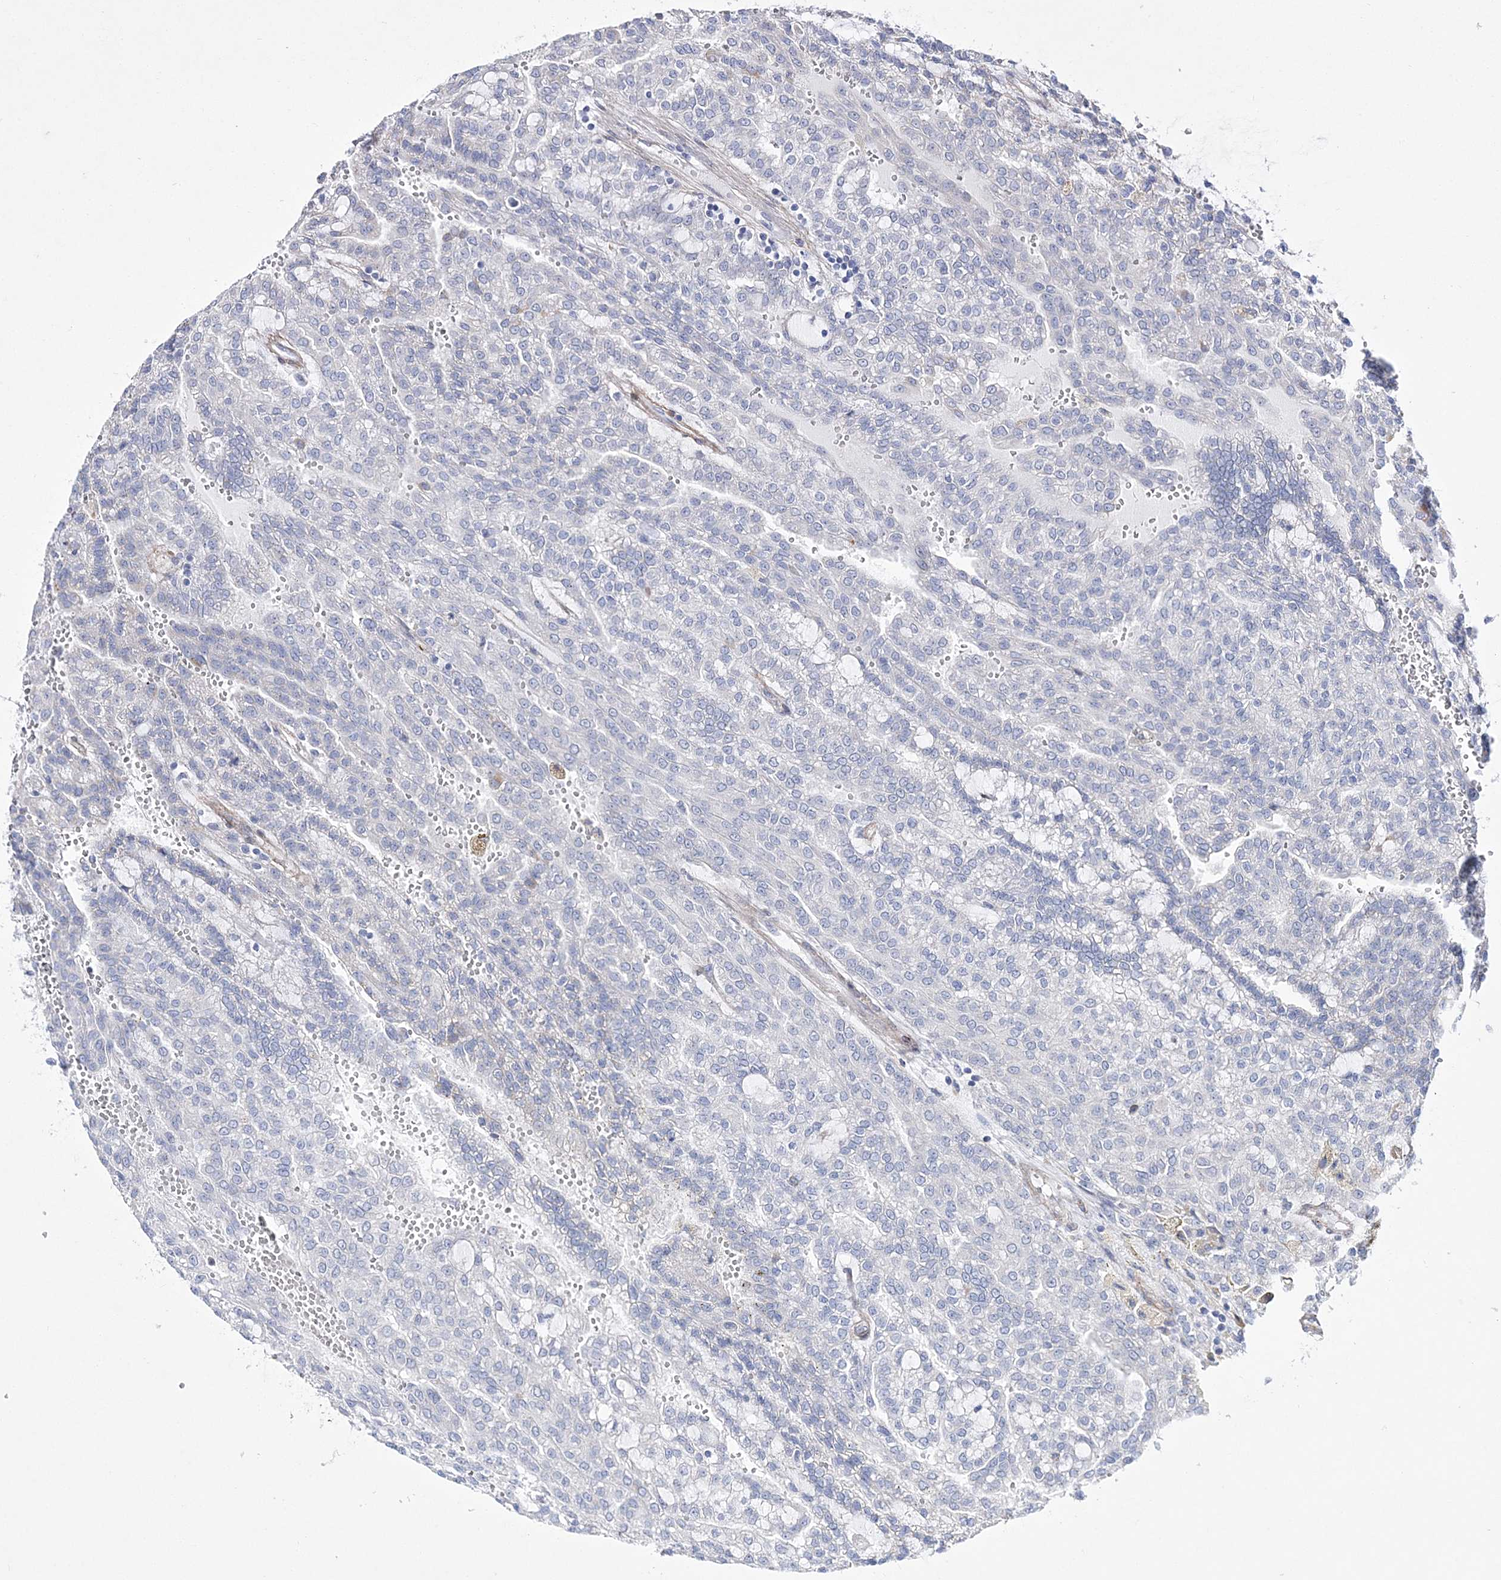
{"staining": {"intensity": "negative", "quantity": "none", "location": "none"}, "tissue": "renal cancer", "cell_type": "Tumor cells", "image_type": "cancer", "snomed": [{"axis": "morphology", "description": "Adenocarcinoma, NOS"}, {"axis": "topography", "description": "Kidney"}], "caption": "This is a photomicrograph of immunohistochemistry staining of renal cancer (adenocarcinoma), which shows no staining in tumor cells.", "gene": "ANO1", "patient": {"sex": "male", "age": 63}}